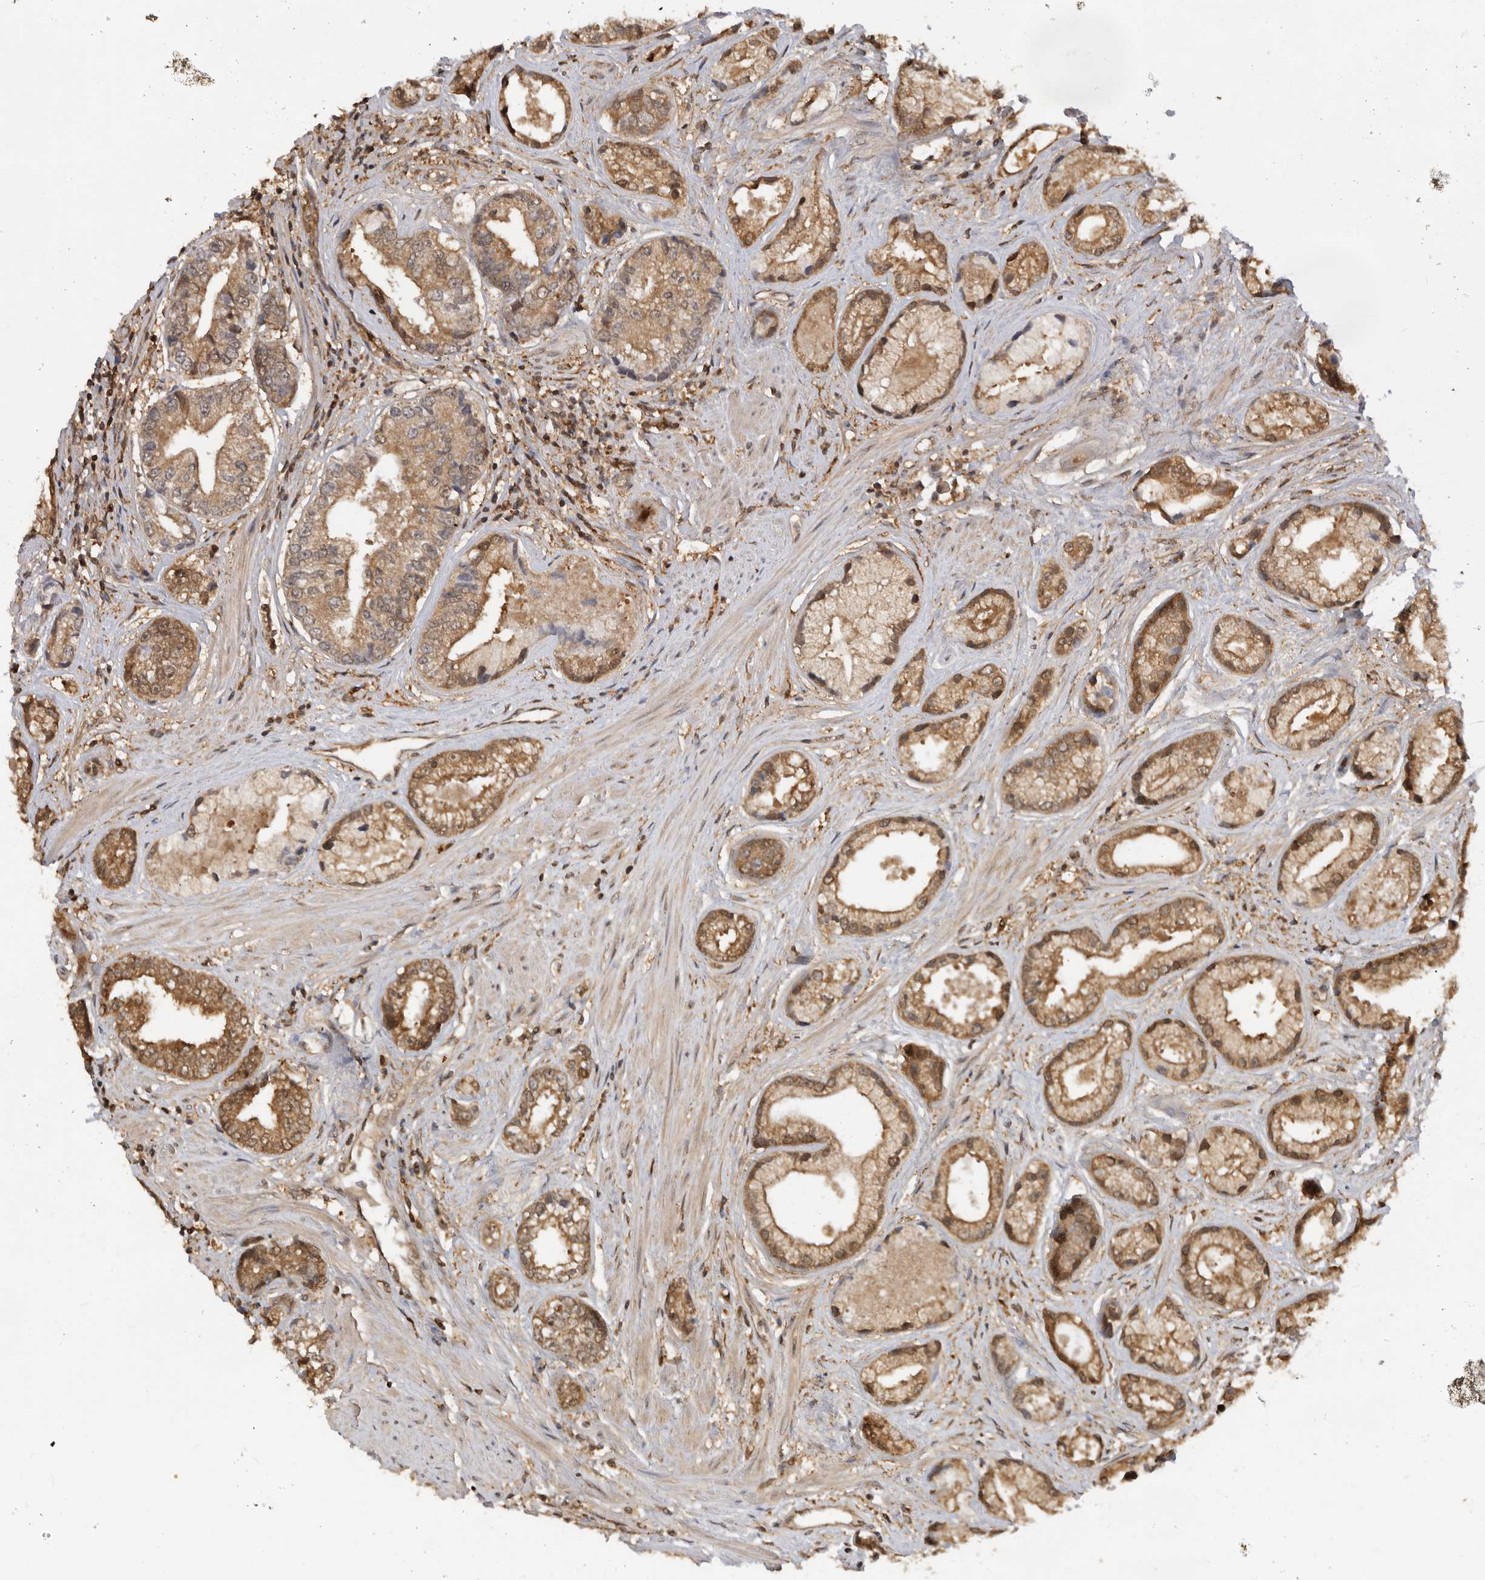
{"staining": {"intensity": "moderate", "quantity": ">75%", "location": "cytoplasmic/membranous,nuclear"}, "tissue": "prostate cancer", "cell_type": "Tumor cells", "image_type": "cancer", "snomed": [{"axis": "morphology", "description": "Adenocarcinoma, High grade"}, {"axis": "topography", "description": "Prostate"}], "caption": "DAB immunohistochemical staining of prostate adenocarcinoma (high-grade) displays moderate cytoplasmic/membranous and nuclear protein positivity in approximately >75% of tumor cells.", "gene": "ADPRS", "patient": {"sex": "male", "age": 61}}